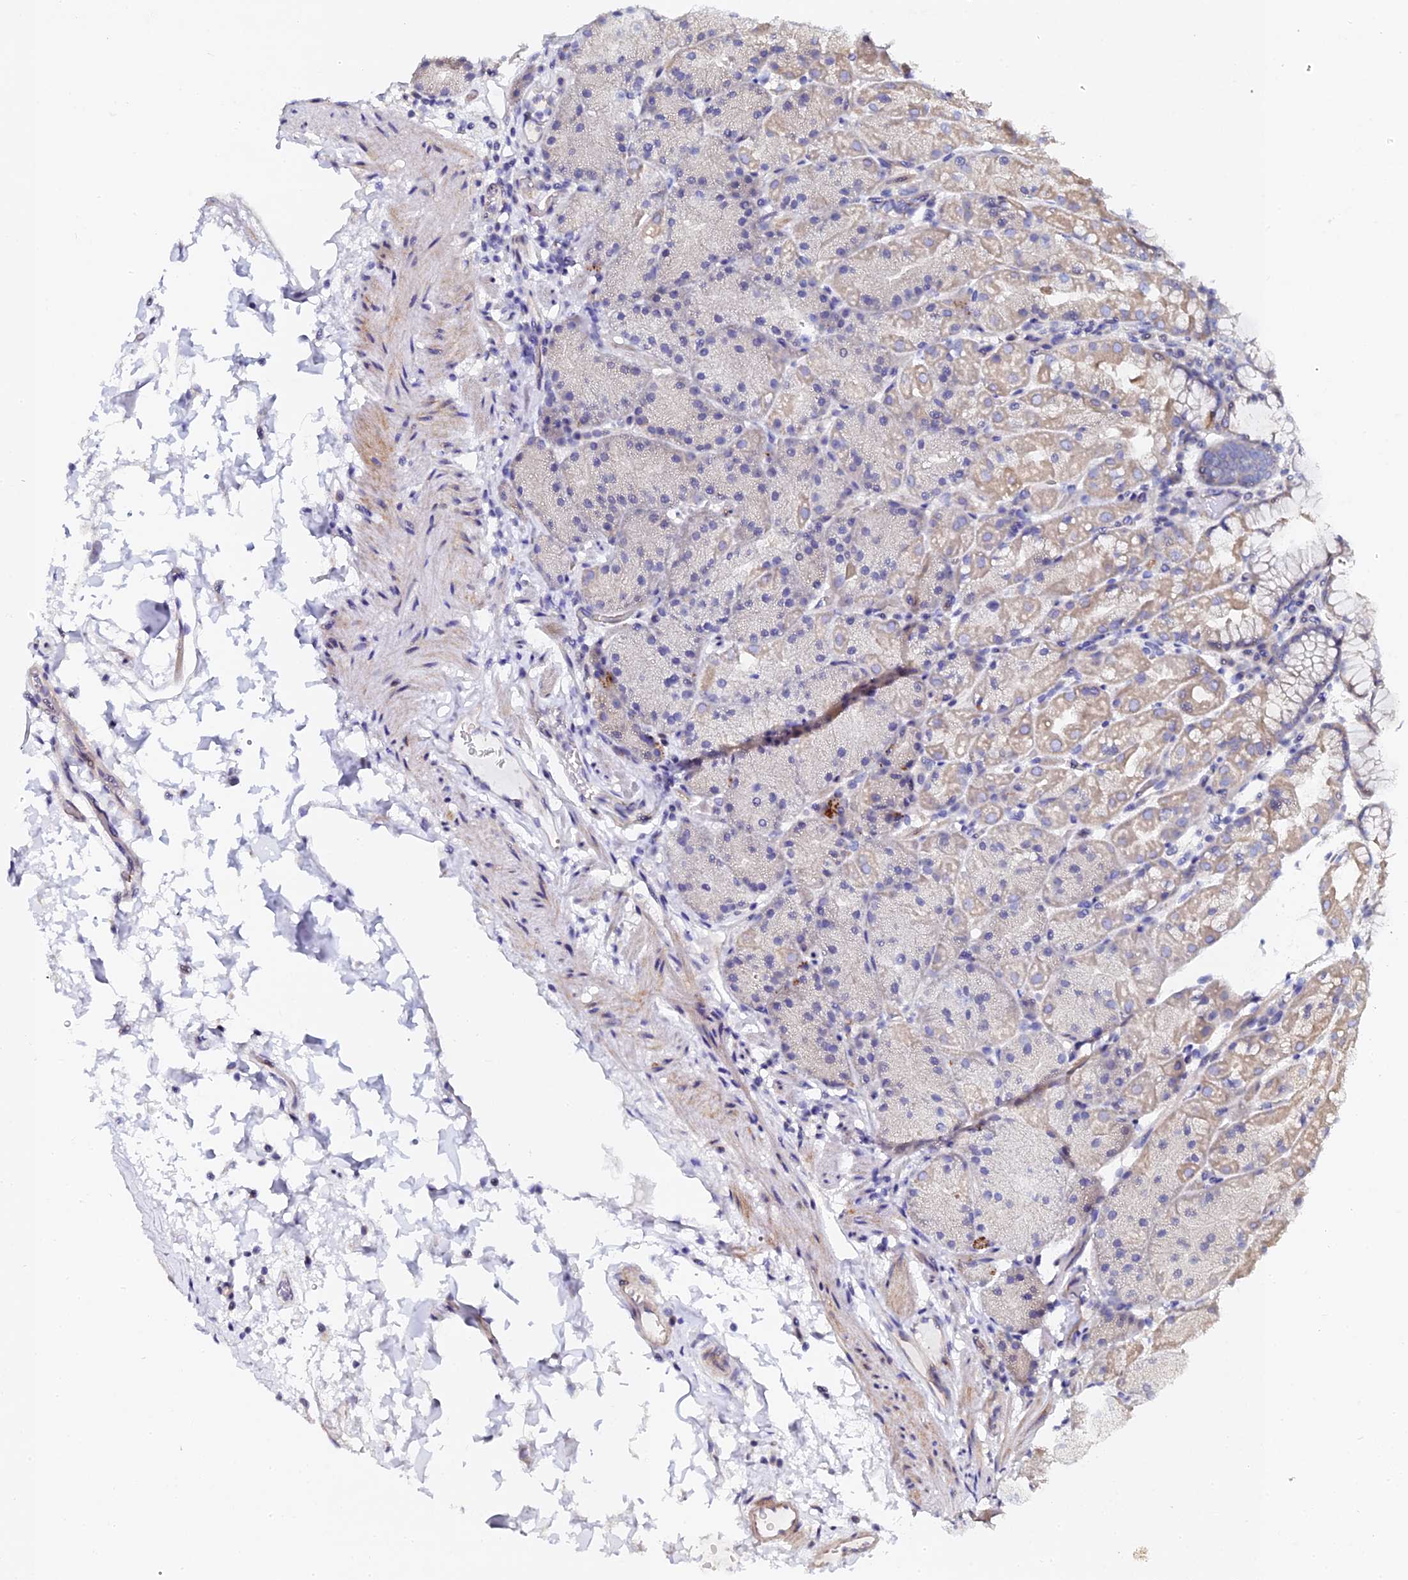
{"staining": {"intensity": "moderate", "quantity": "<25%", "location": "cytoplasmic/membranous,nuclear"}, "tissue": "stomach", "cell_type": "Glandular cells", "image_type": "normal", "snomed": [{"axis": "morphology", "description": "Normal tissue, NOS"}, {"axis": "topography", "description": "Stomach, upper"}, {"axis": "topography", "description": "Stomach, lower"}], "caption": "A histopathology image of human stomach stained for a protein displays moderate cytoplasmic/membranous,nuclear brown staining in glandular cells. The staining is performed using DAB (3,3'-diaminobenzidine) brown chromogen to label protein expression. The nuclei are counter-stained blue using hematoxylin.", "gene": "GPN3", "patient": {"sex": "male", "age": 67}}